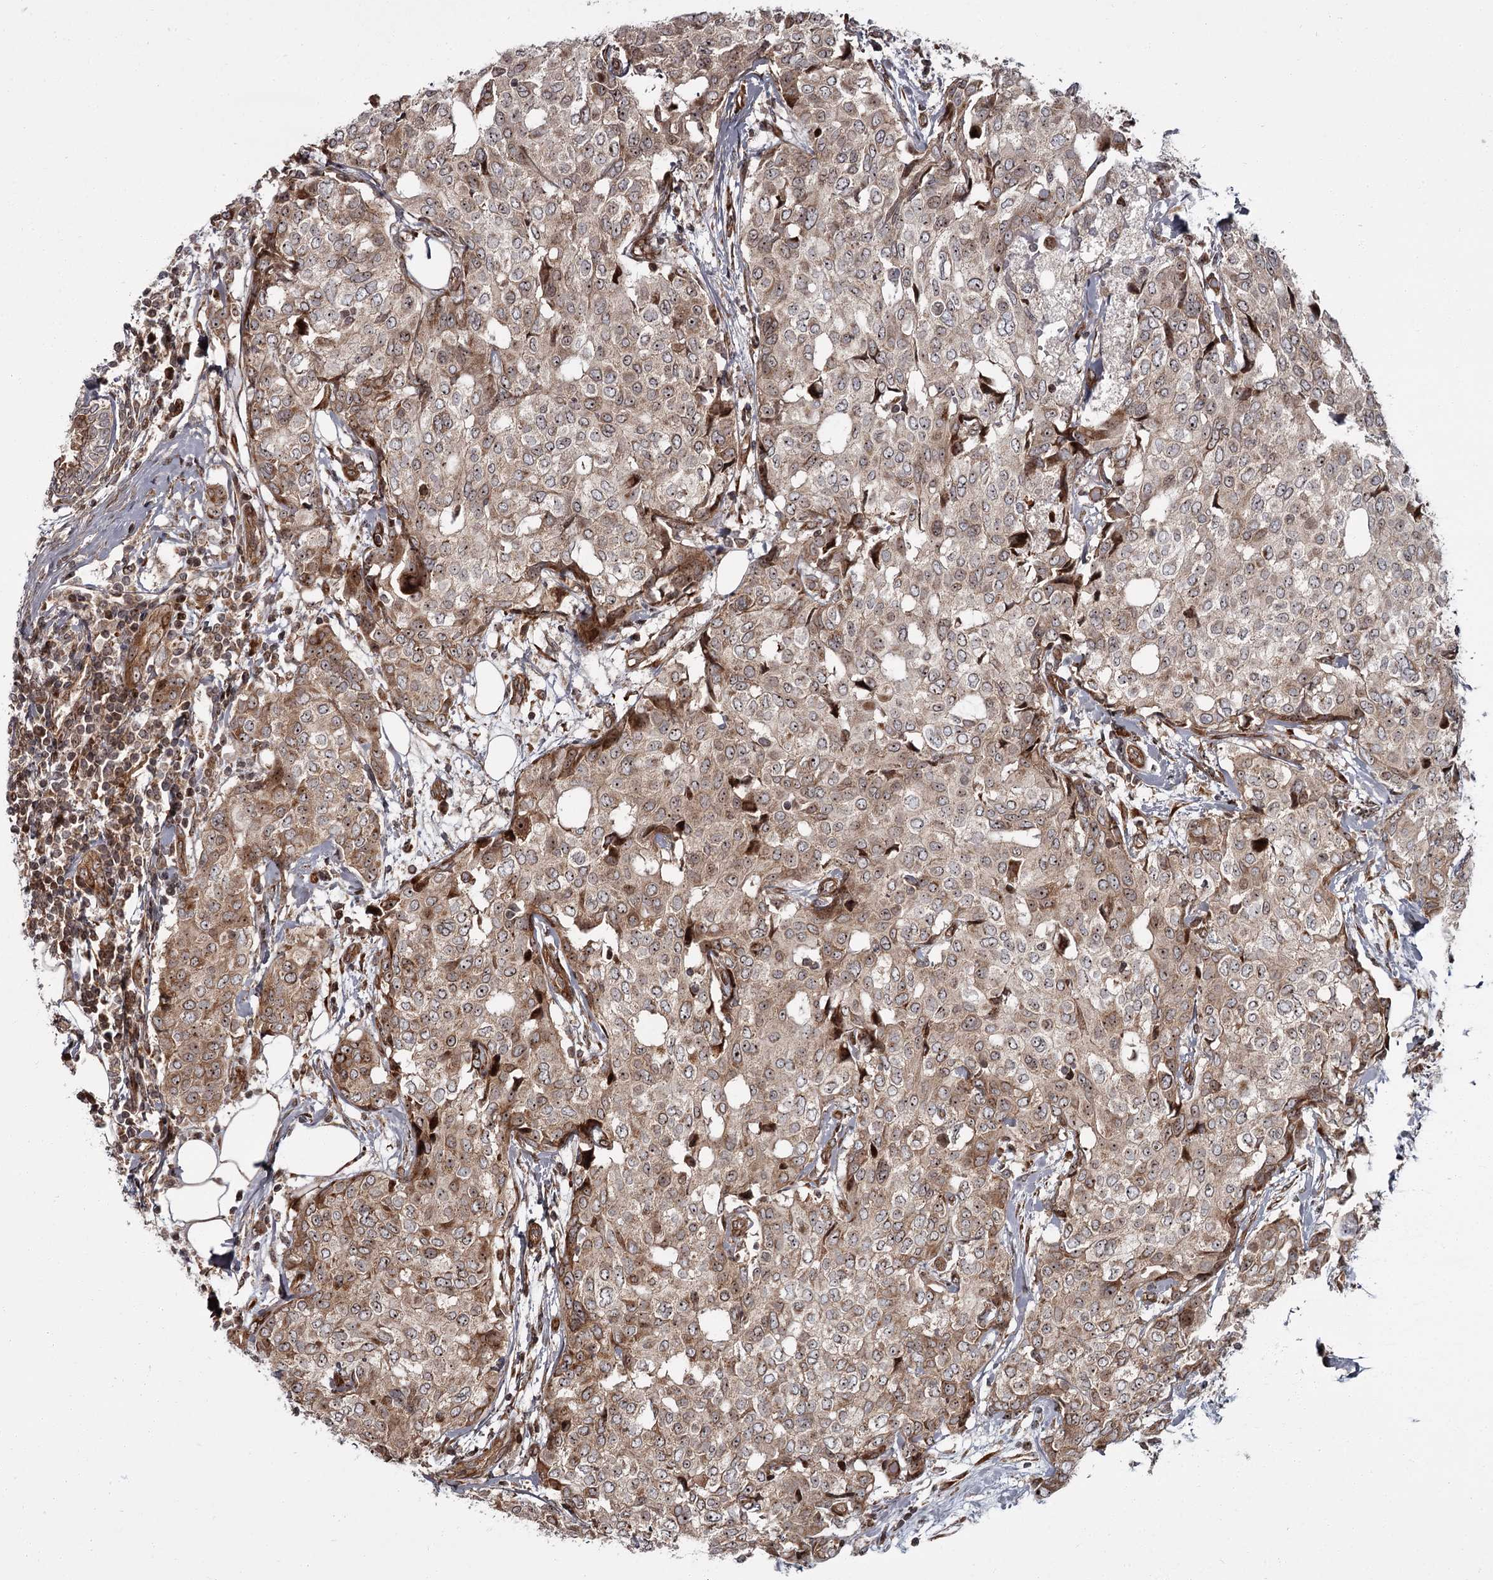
{"staining": {"intensity": "moderate", "quantity": "25%-75%", "location": "cytoplasmic/membranous,nuclear"}, "tissue": "breast cancer", "cell_type": "Tumor cells", "image_type": "cancer", "snomed": [{"axis": "morphology", "description": "Lobular carcinoma"}, {"axis": "topography", "description": "Breast"}], "caption": "DAB (3,3'-diaminobenzidine) immunohistochemical staining of lobular carcinoma (breast) reveals moderate cytoplasmic/membranous and nuclear protein staining in approximately 25%-75% of tumor cells. The protein of interest is stained brown, and the nuclei are stained in blue (DAB (3,3'-diaminobenzidine) IHC with brightfield microscopy, high magnification).", "gene": "THAP9", "patient": {"sex": "female", "age": 51}}